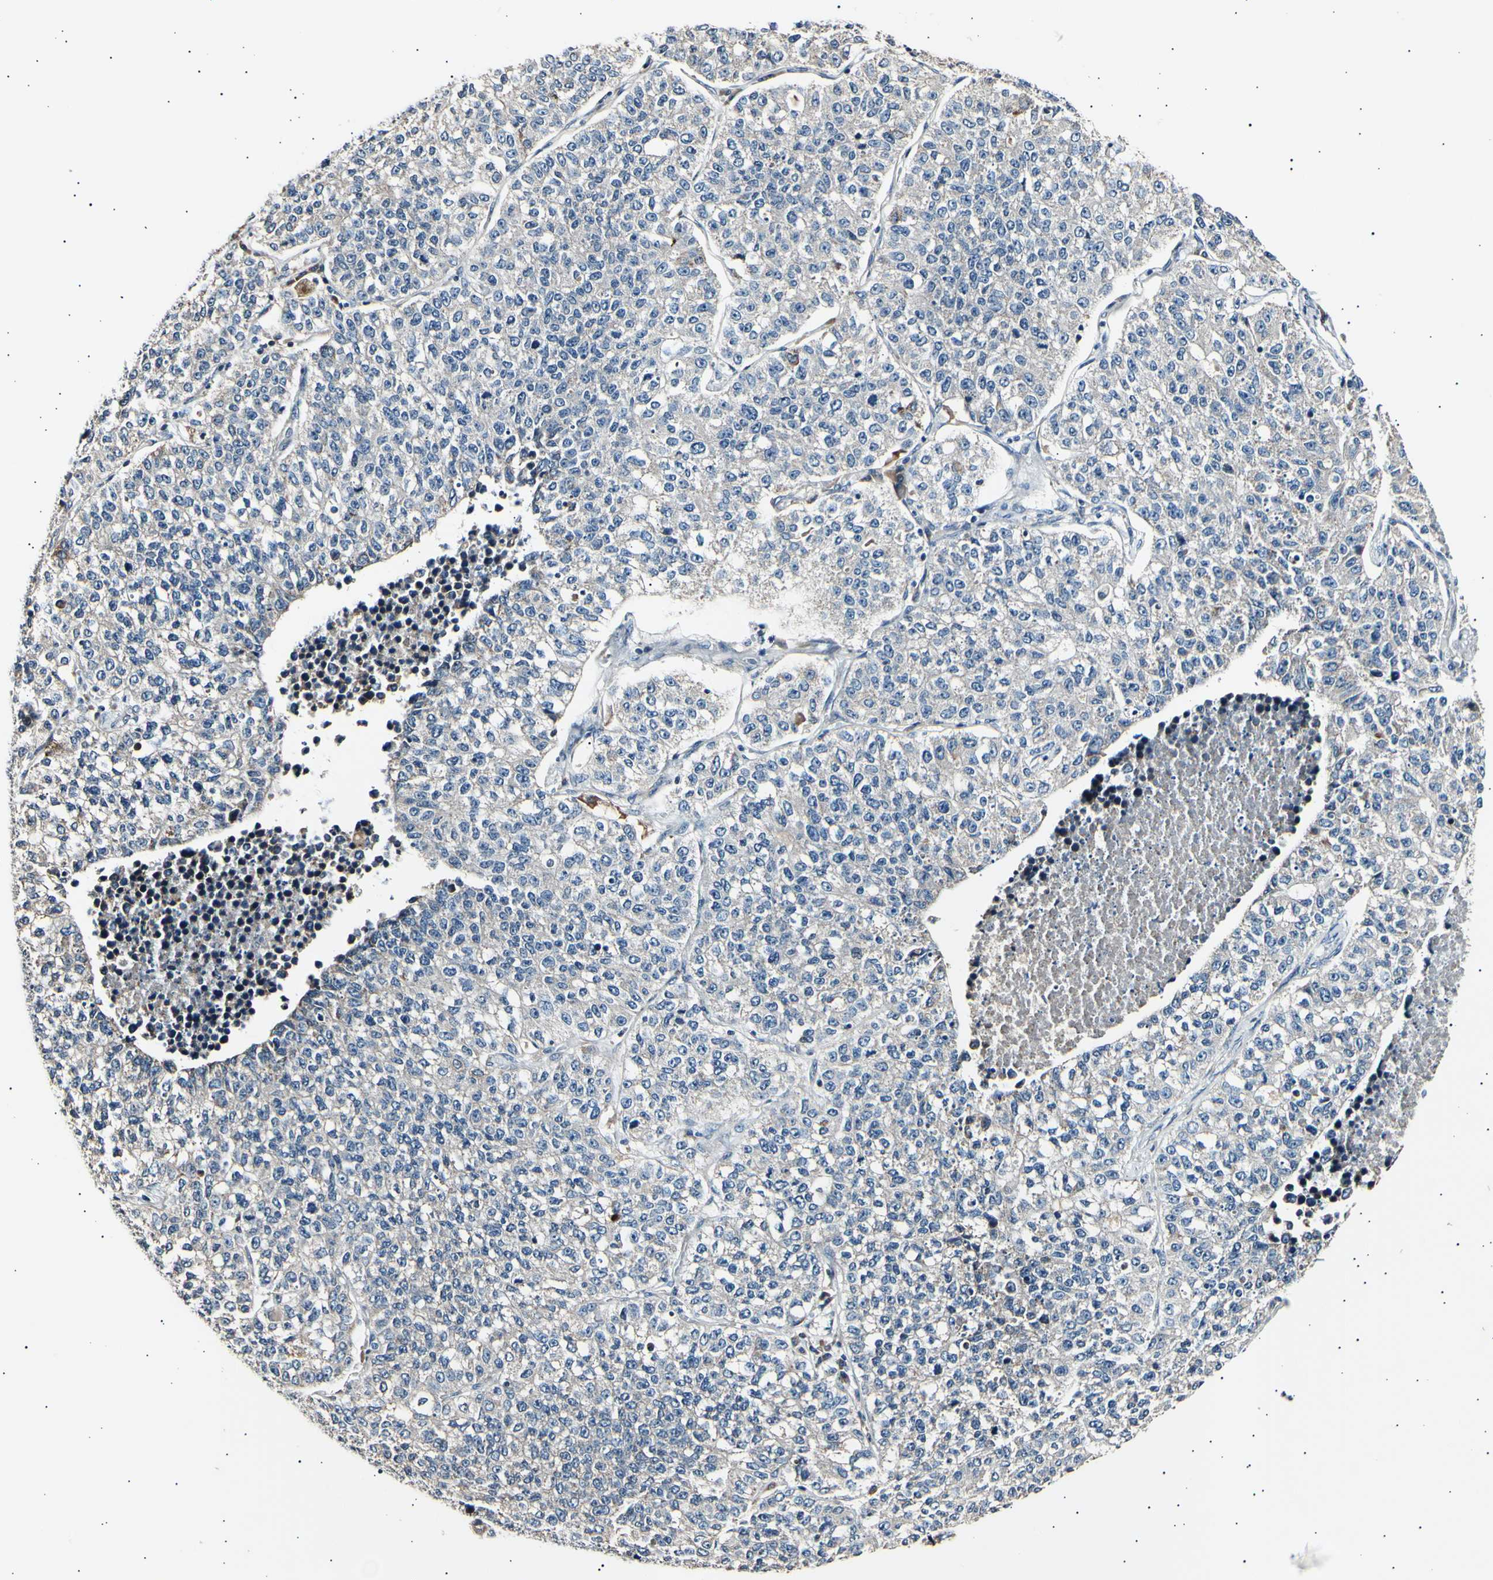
{"staining": {"intensity": "negative", "quantity": "none", "location": "none"}, "tissue": "lung cancer", "cell_type": "Tumor cells", "image_type": "cancer", "snomed": [{"axis": "morphology", "description": "Adenocarcinoma, NOS"}, {"axis": "topography", "description": "Lung"}], "caption": "Immunohistochemistry micrograph of neoplastic tissue: lung adenocarcinoma stained with DAB (3,3'-diaminobenzidine) demonstrates no significant protein expression in tumor cells.", "gene": "ITGA6", "patient": {"sex": "male", "age": 49}}